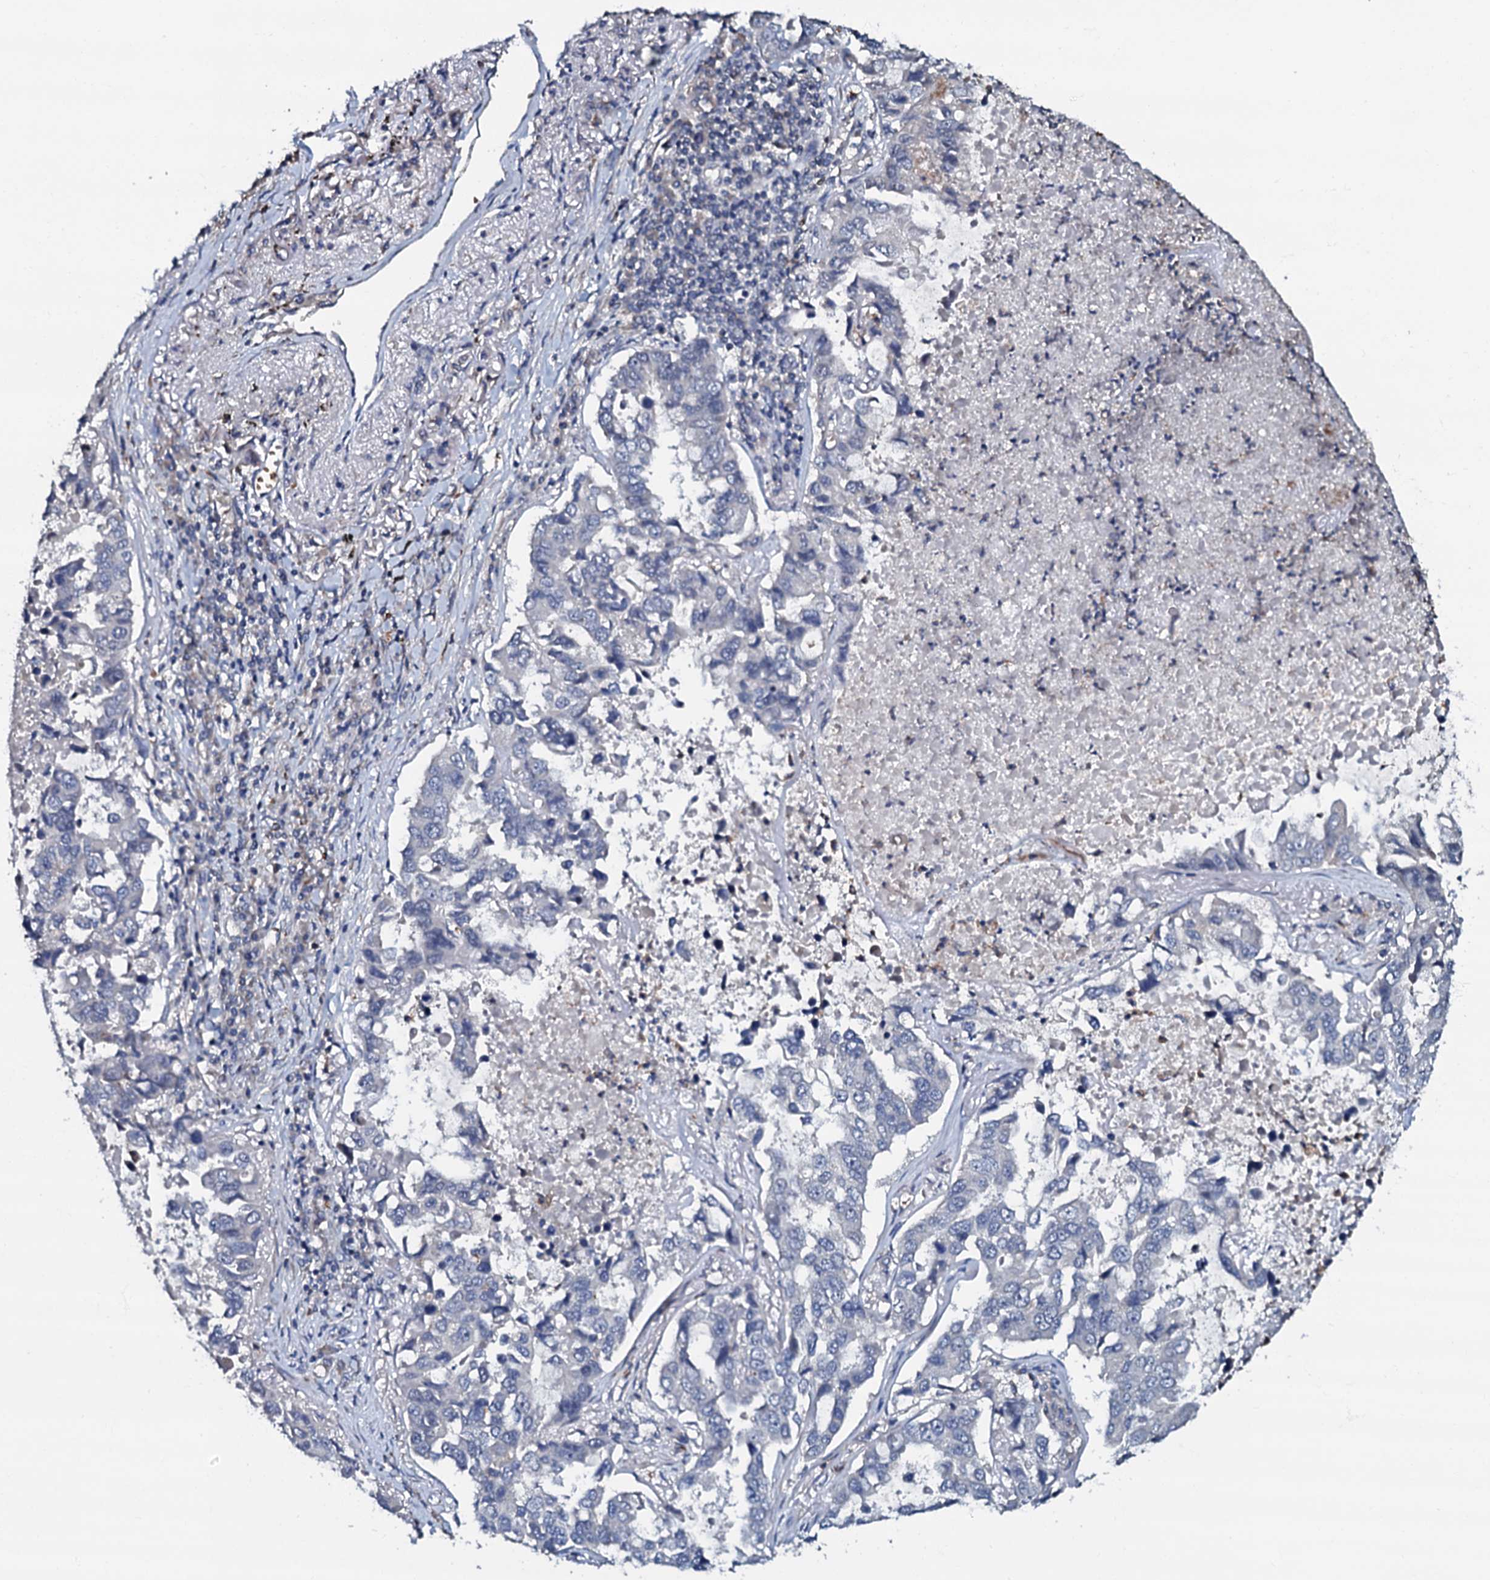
{"staining": {"intensity": "negative", "quantity": "none", "location": "none"}, "tissue": "lung cancer", "cell_type": "Tumor cells", "image_type": "cancer", "snomed": [{"axis": "morphology", "description": "Adenocarcinoma, NOS"}, {"axis": "topography", "description": "Lung"}], "caption": "High magnification brightfield microscopy of lung cancer (adenocarcinoma) stained with DAB (3,3'-diaminobenzidine) (brown) and counterstained with hematoxylin (blue): tumor cells show no significant expression. The staining was performed using DAB to visualize the protein expression in brown, while the nuclei were stained in blue with hematoxylin (Magnification: 20x).", "gene": "CPNE2", "patient": {"sex": "male", "age": 64}}